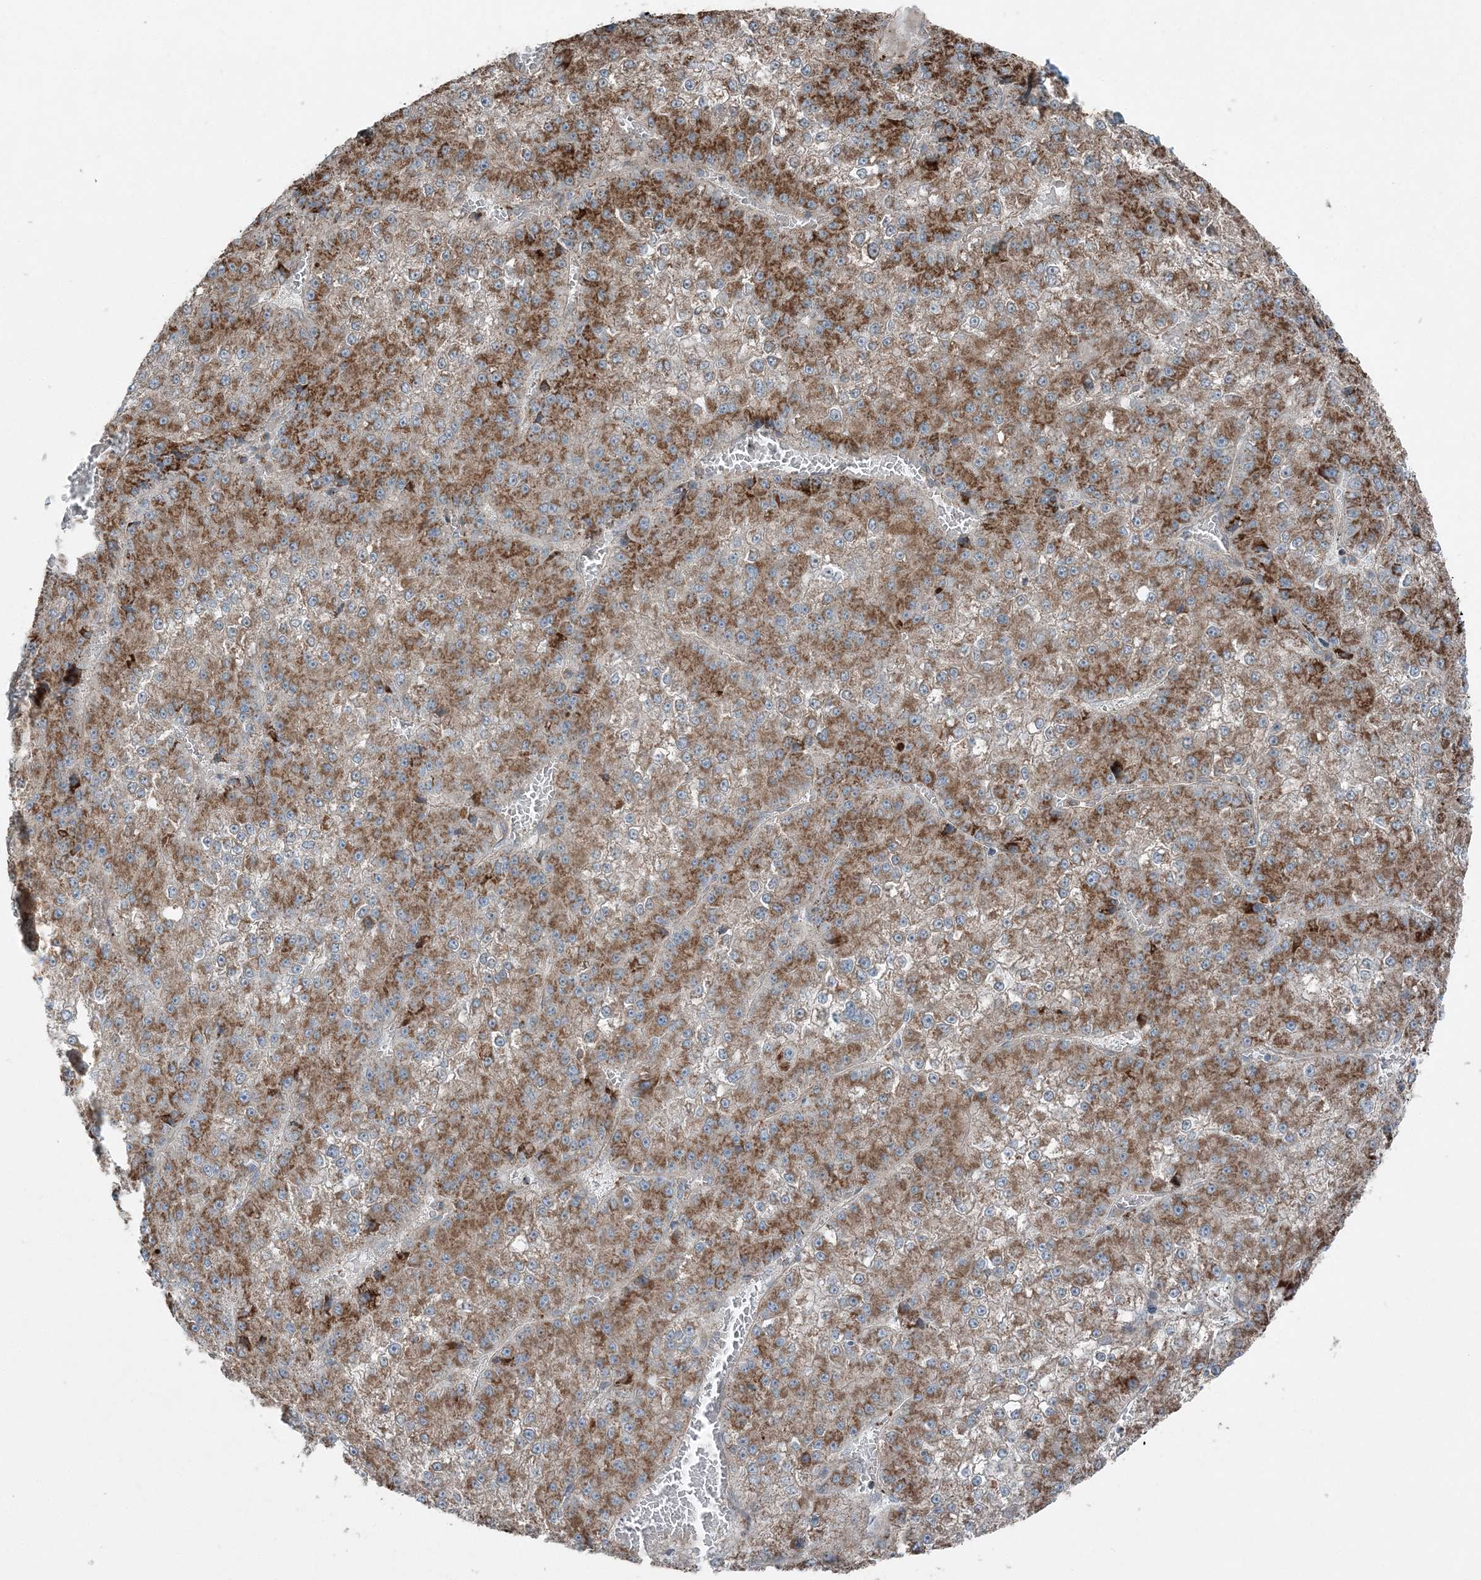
{"staining": {"intensity": "moderate", "quantity": ">75%", "location": "cytoplasmic/membranous"}, "tissue": "liver cancer", "cell_type": "Tumor cells", "image_type": "cancer", "snomed": [{"axis": "morphology", "description": "Carcinoma, Hepatocellular, NOS"}, {"axis": "topography", "description": "Liver"}], "caption": "The histopathology image demonstrates immunohistochemical staining of liver cancer. There is moderate cytoplasmic/membranous staining is appreciated in approximately >75% of tumor cells.", "gene": "KY", "patient": {"sex": "female", "age": 73}}